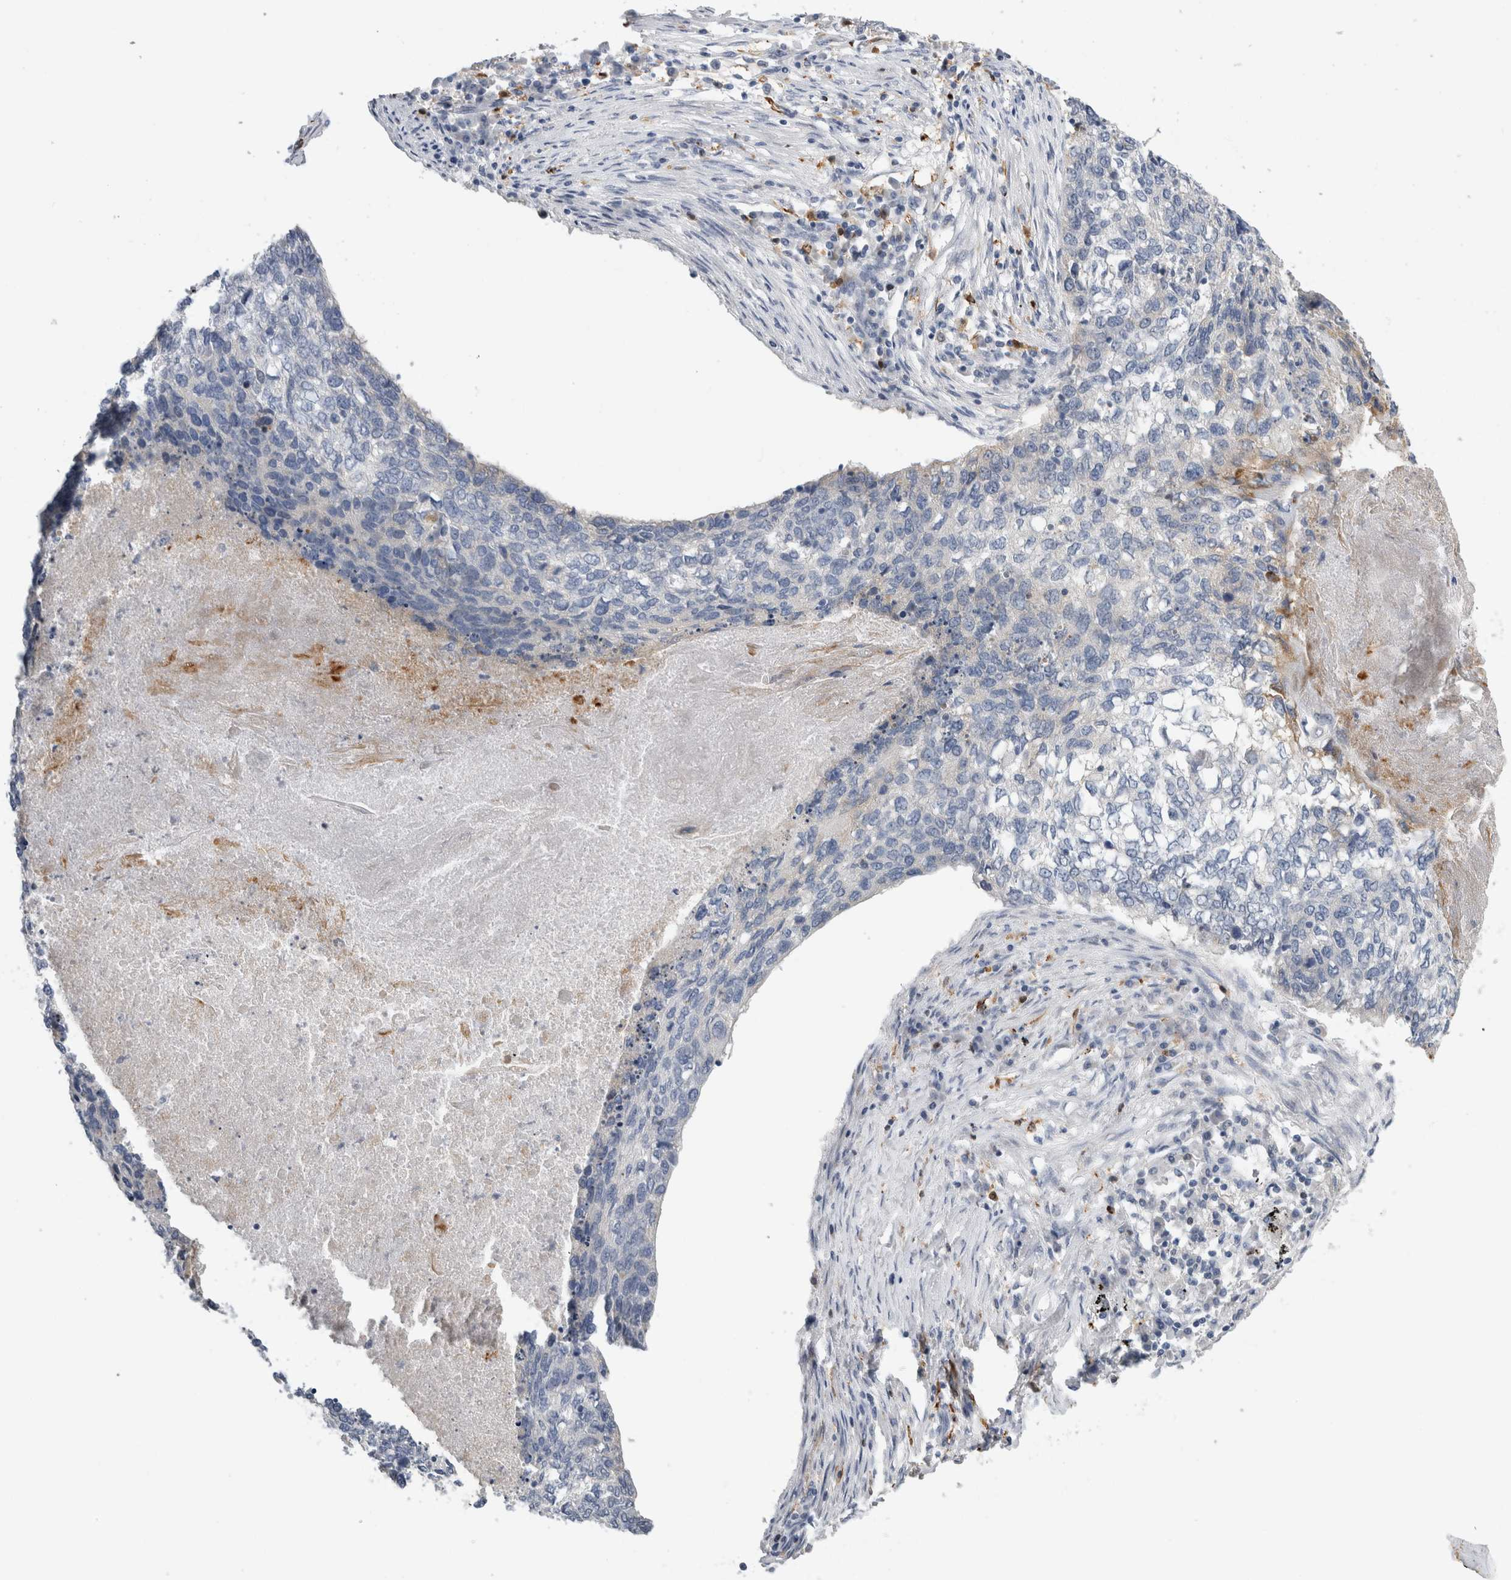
{"staining": {"intensity": "negative", "quantity": "none", "location": "none"}, "tissue": "lung cancer", "cell_type": "Tumor cells", "image_type": "cancer", "snomed": [{"axis": "morphology", "description": "Squamous cell carcinoma, NOS"}, {"axis": "topography", "description": "Lung"}], "caption": "A histopathology image of human squamous cell carcinoma (lung) is negative for staining in tumor cells. (Brightfield microscopy of DAB (3,3'-diaminobenzidine) immunohistochemistry at high magnification).", "gene": "SLC20A2", "patient": {"sex": "female", "age": 63}}